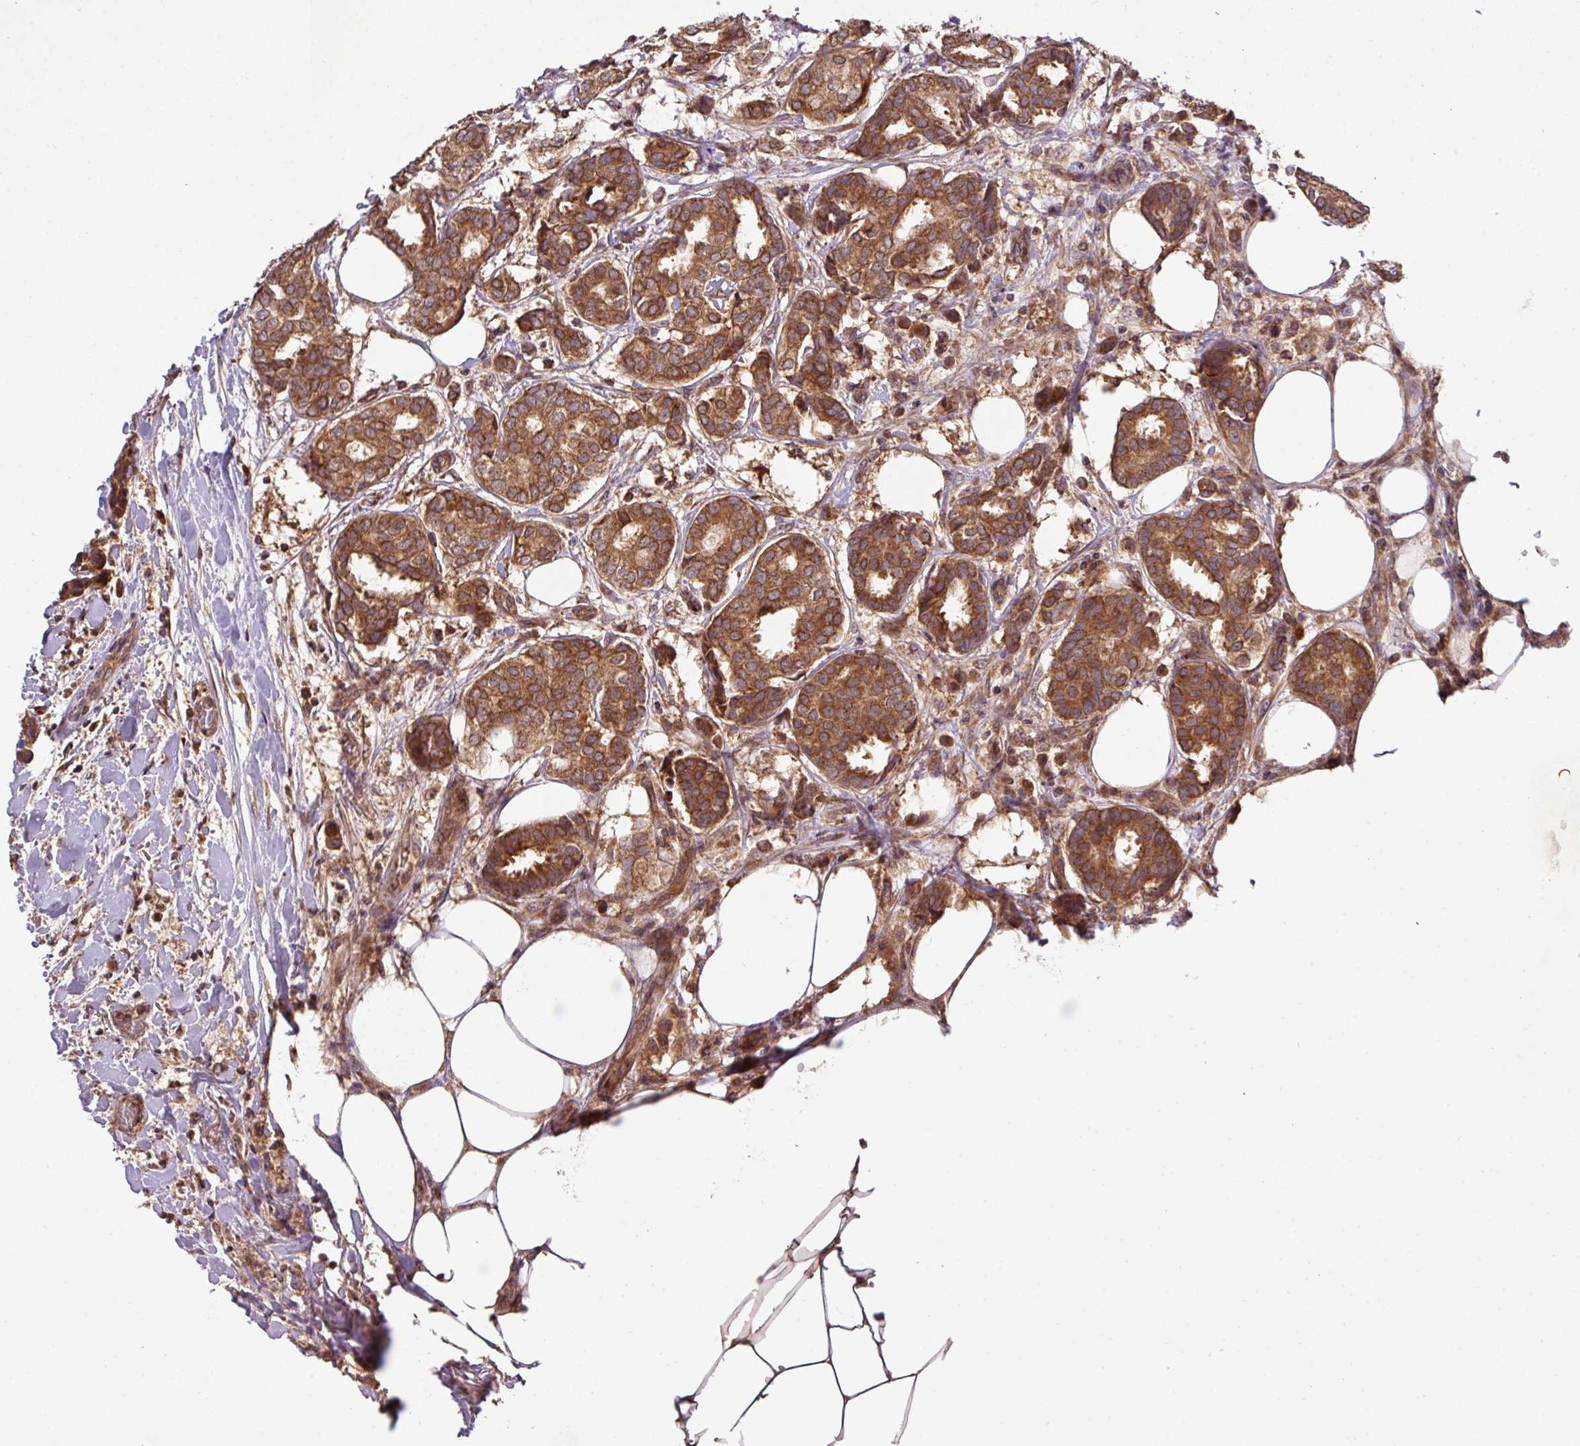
{"staining": {"intensity": "strong", "quantity": ">75%", "location": "cytoplasmic/membranous"}, "tissue": "breast cancer", "cell_type": "Tumor cells", "image_type": "cancer", "snomed": [{"axis": "morphology", "description": "Duct carcinoma"}, {"axis": "topography", "description": "Breast"}], "caption": "High-magnification brightfield microscopy of breast intraductal carcinoma stained with DAB (3,3'-diaminobenzidine) (brown) and counterstained with hematoxylin (blue). tumor cells exhibit strong cytoplasmic/membranous positivity is appreciated in about>75% of cells. The protein is shown in brown color, while the nuclei are stained blue.", "gene": "MRRF", "patient": {"sex": "female", "age": 73}}